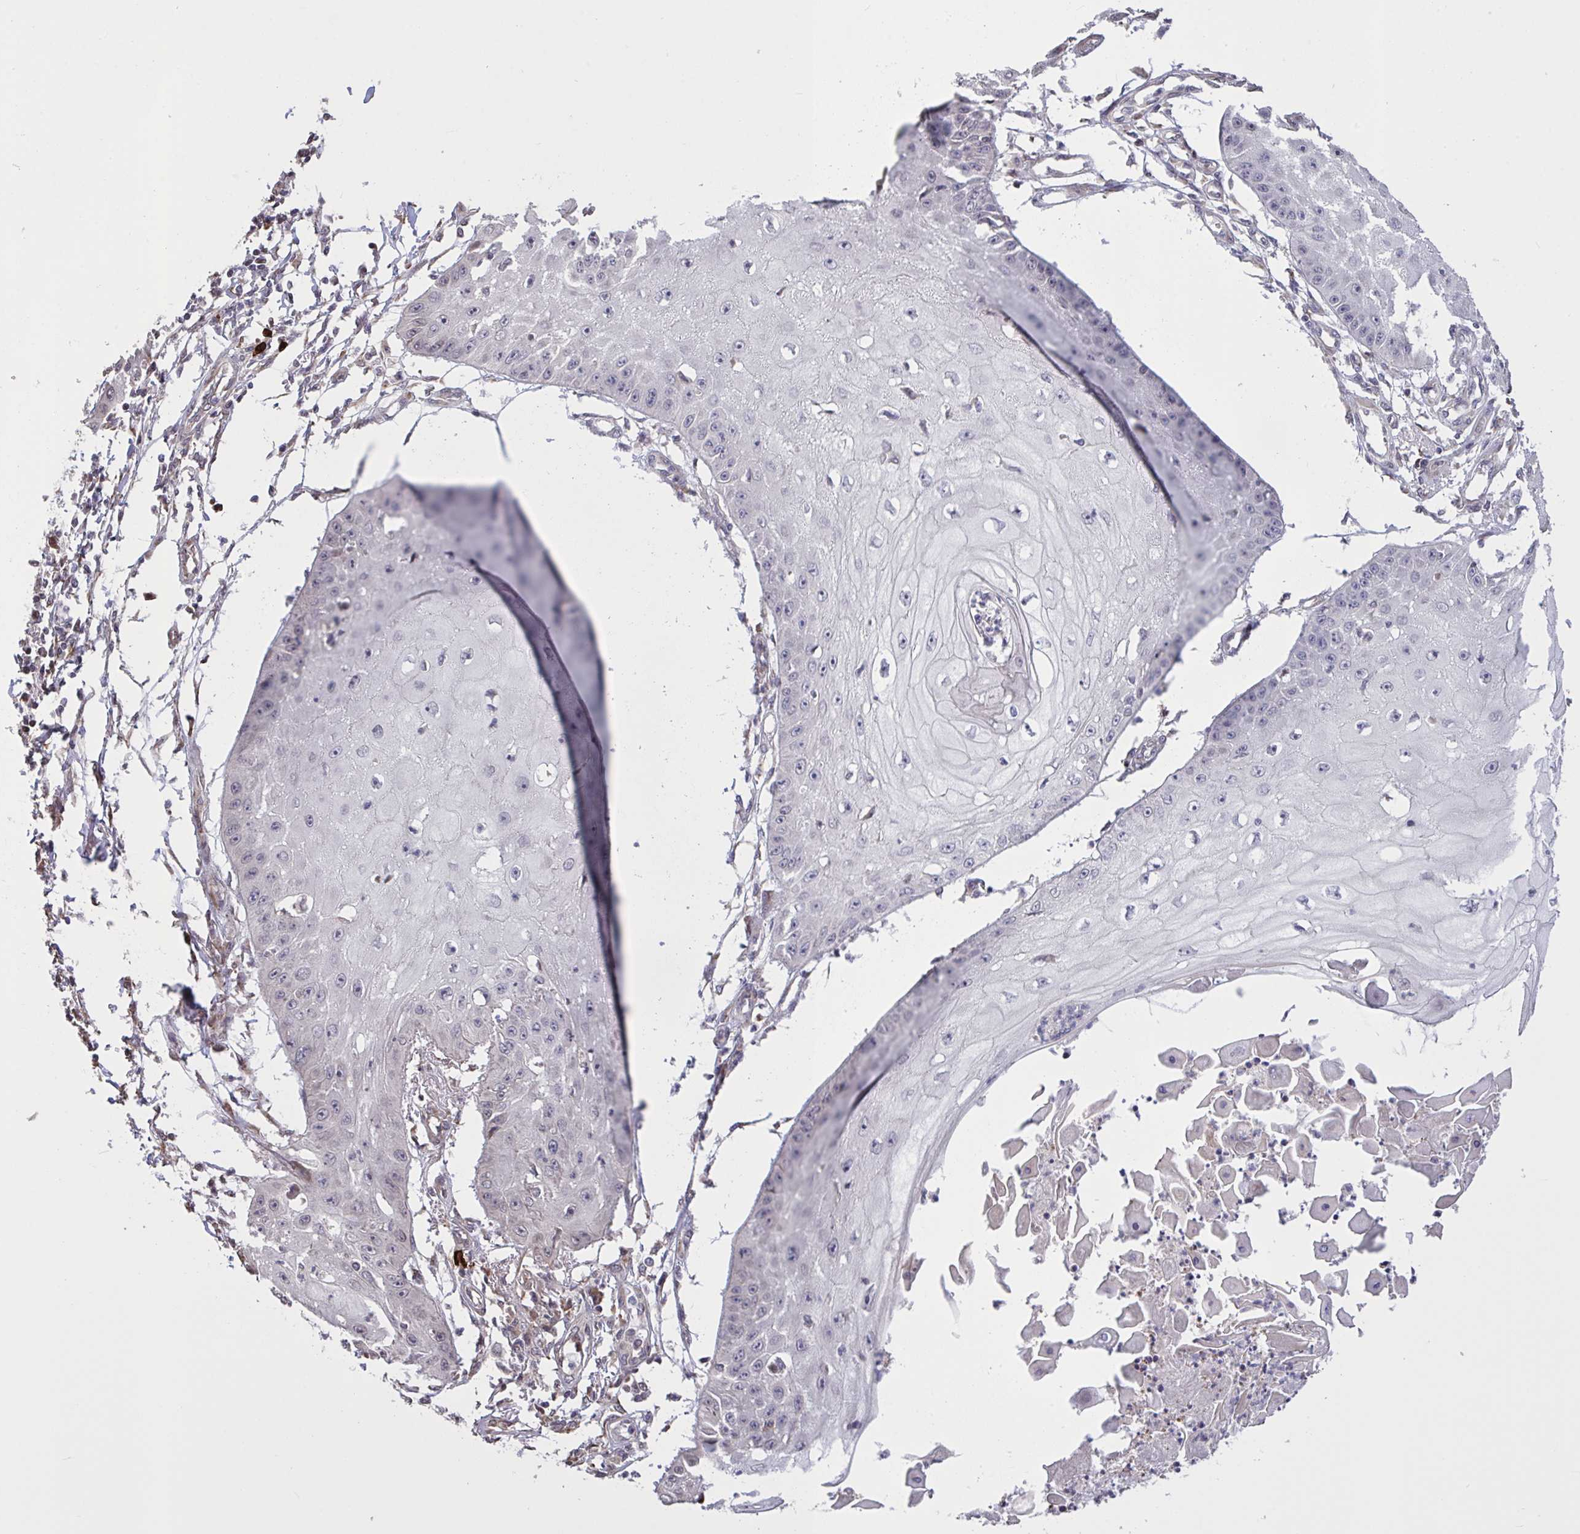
{"staining": {"intensity": "negative", "quantity": "none", "location": "none"}, "tissue": "skin cancer", "cell_type": "Tumor cells", "image_type": "cancer", "snomed": [{"axis": "morphology", "description": "Squamous cell carcinoma, NOS"}, {"axis": "topography", "description": "Skin"}], "caption": "This is an immunohistochemistry (IHC) histopathology image of human skin squamous cell carcinoma. There is no expression in tumor cells.", "gene": "MRGPRX2", "patient": {"sex": "male", "age": 70}}